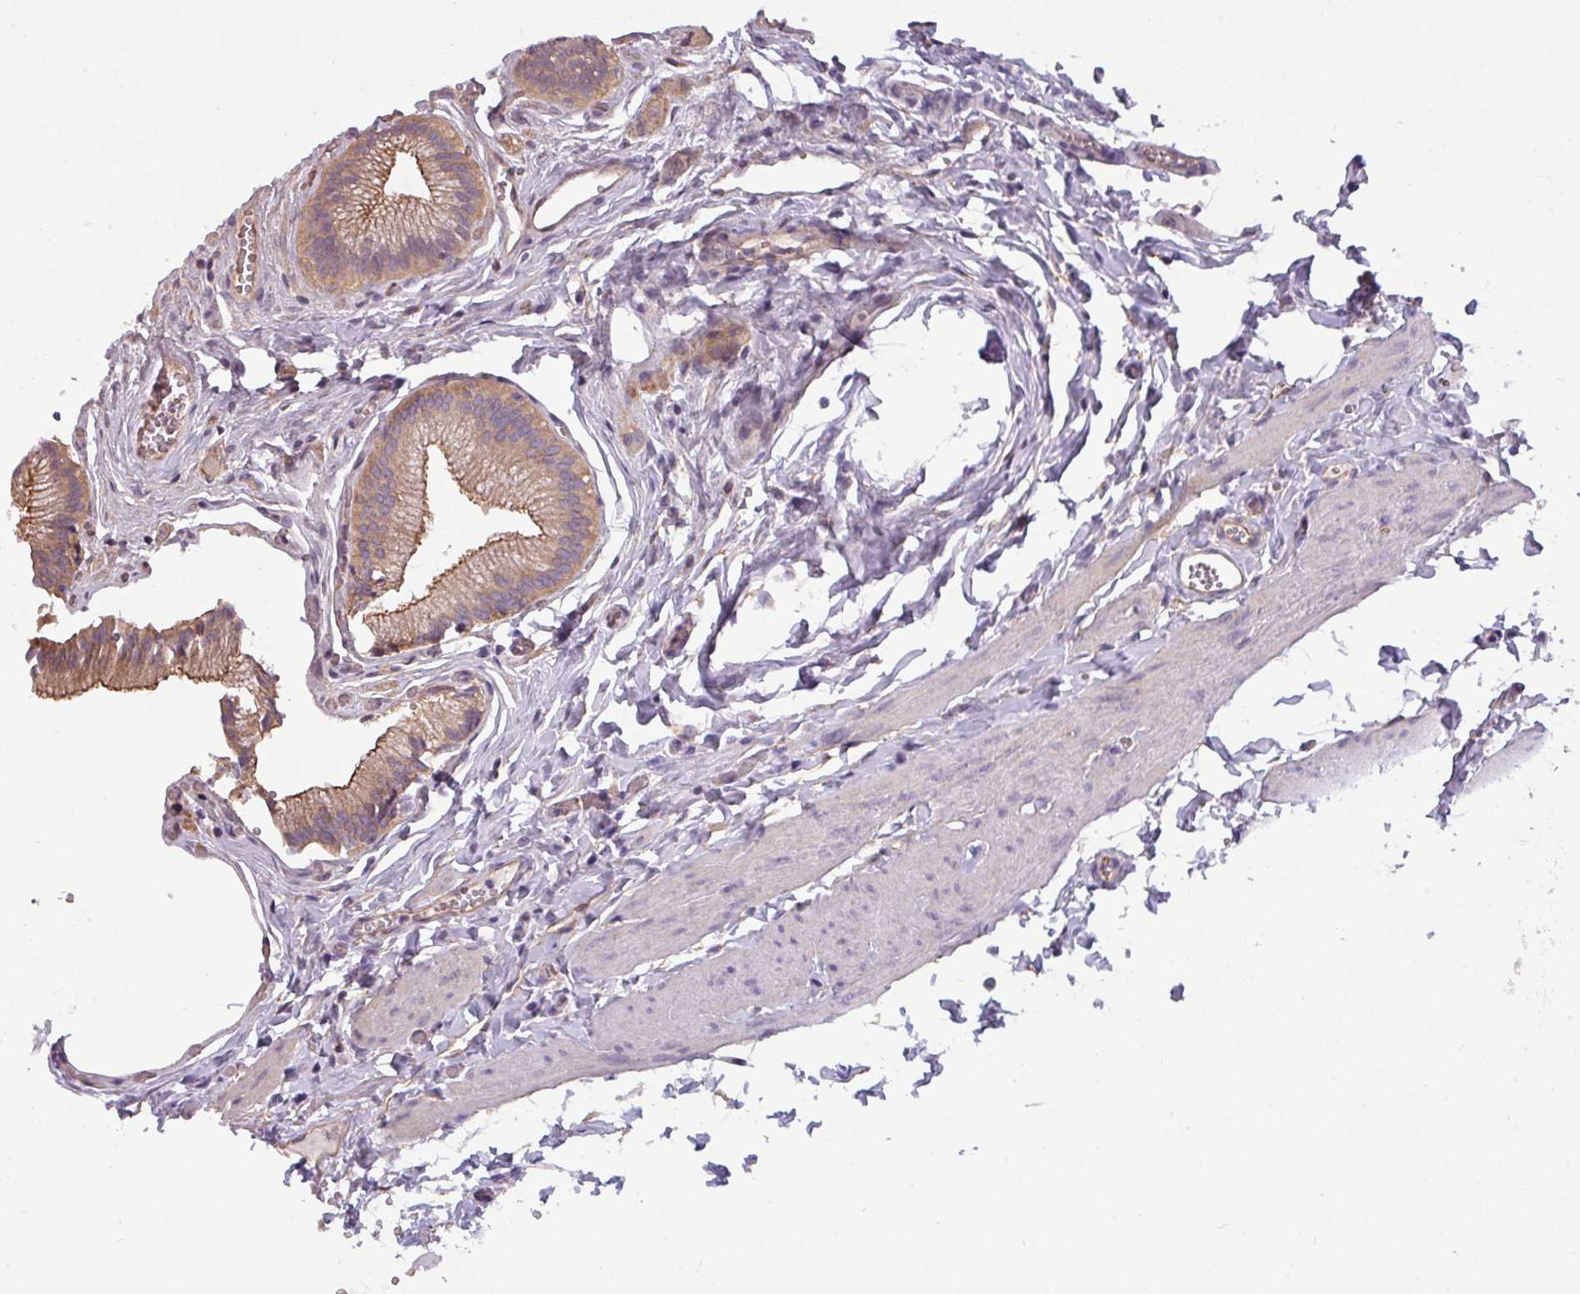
{"staining": {"intensity": "moderate", "quantity": ">75%", "location": "cytoplasmic/membranous"}, "tissue": "gallbladder", "cell_type": "Glandular cells", "image_type": "normal", "snomed": [{"axis": "morphology", "description": "Normal tissue, NOS"}, {"axis": "topography", "description": "Gallbladder"}, {"axis": "topography", "description": "Peripheral nerve tissue"}], "caption": "This histopathology image reveals immunohistochemistry staining of benign human gallbladder, with medium moderate cytoplasmic/membranous staining in approximately >75% of glandular cells.", "gene": "BUD23", "patient": {"sex": "male", "age": 17}}